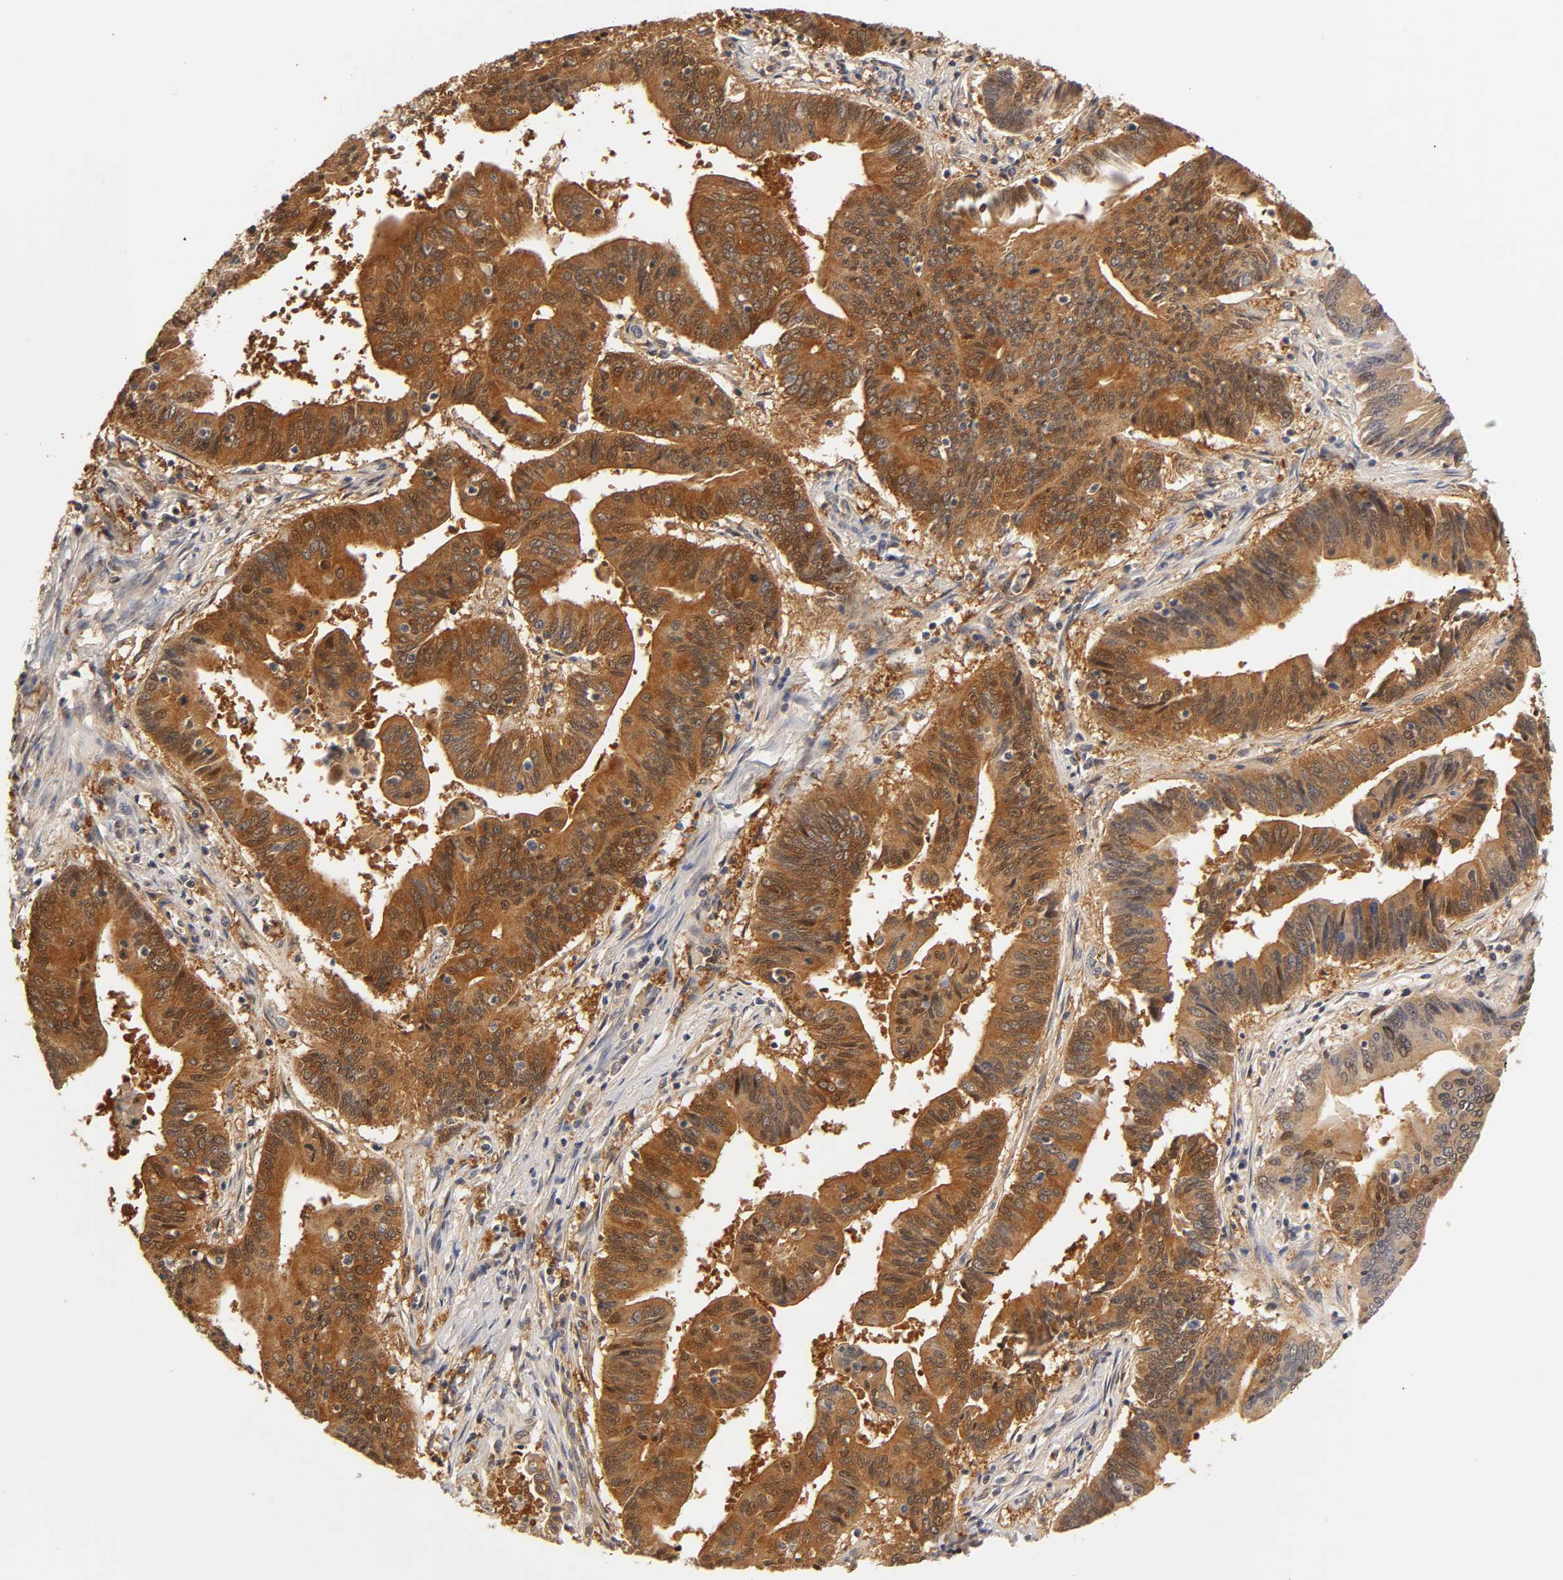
{"staining": {"intensity": "moderate", "quantity": ">75%", "location": "cytoplasmic/membranous"}, "tissue": "pancreatic cancer", "cell_type": "Tumor cells", "image_type": "cancer", "snomed": [{"axis": "morphology", "description": "Adenocarcinoma, NOS"}, {"axis": "topography", "description": "Pancreas"}], "caption": "Immunohistochemical staining of pancreatic adenocarcinoma displays medium levels of moderate cytoplasmic/membranous protein expression in about >75% of tumor cells. Nuclei are stained in blue.", "gene": "PDE5A", "patient": {"sex": "female", "age": 48}}